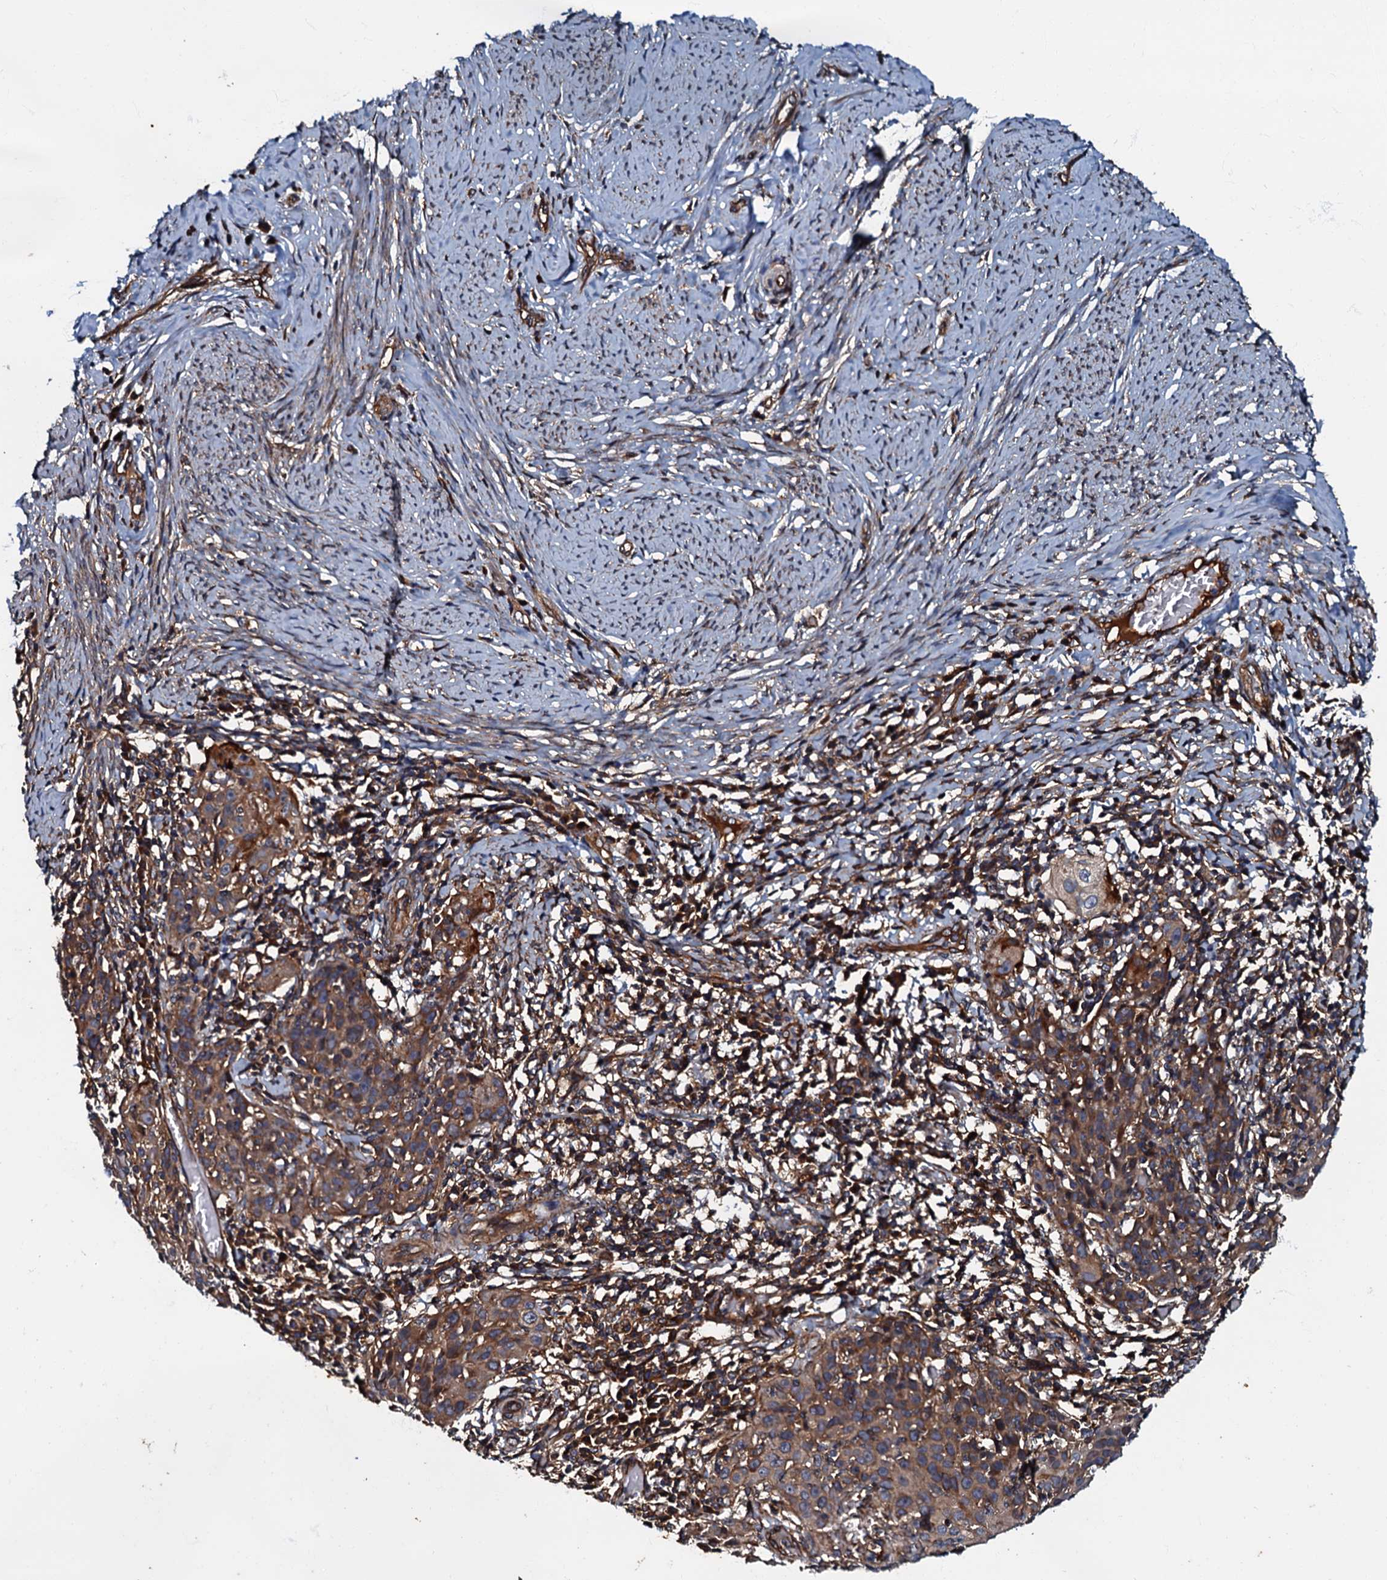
{"staining": {"intensity": "moderate", "quantity": ">75%", "location": "cytoplasmic/membranous"}, "tissue": "cervical cancer", "cell_type": "Tumor cells", "image_type": "cancer", "snomed": [{"axis": "morphology", "description": "Squamous cell carcinoma, NOS"}, {"axis": "topography", "description": "Cervix"}], "caption": "A photomicrograph of cervical cancer stained for a protein demonstrates moderate cytoplasmic/membranous brown staining in tumor cells.", "gene": "BLOC1S6", "patient": {"sex": "female", "age": 50}}